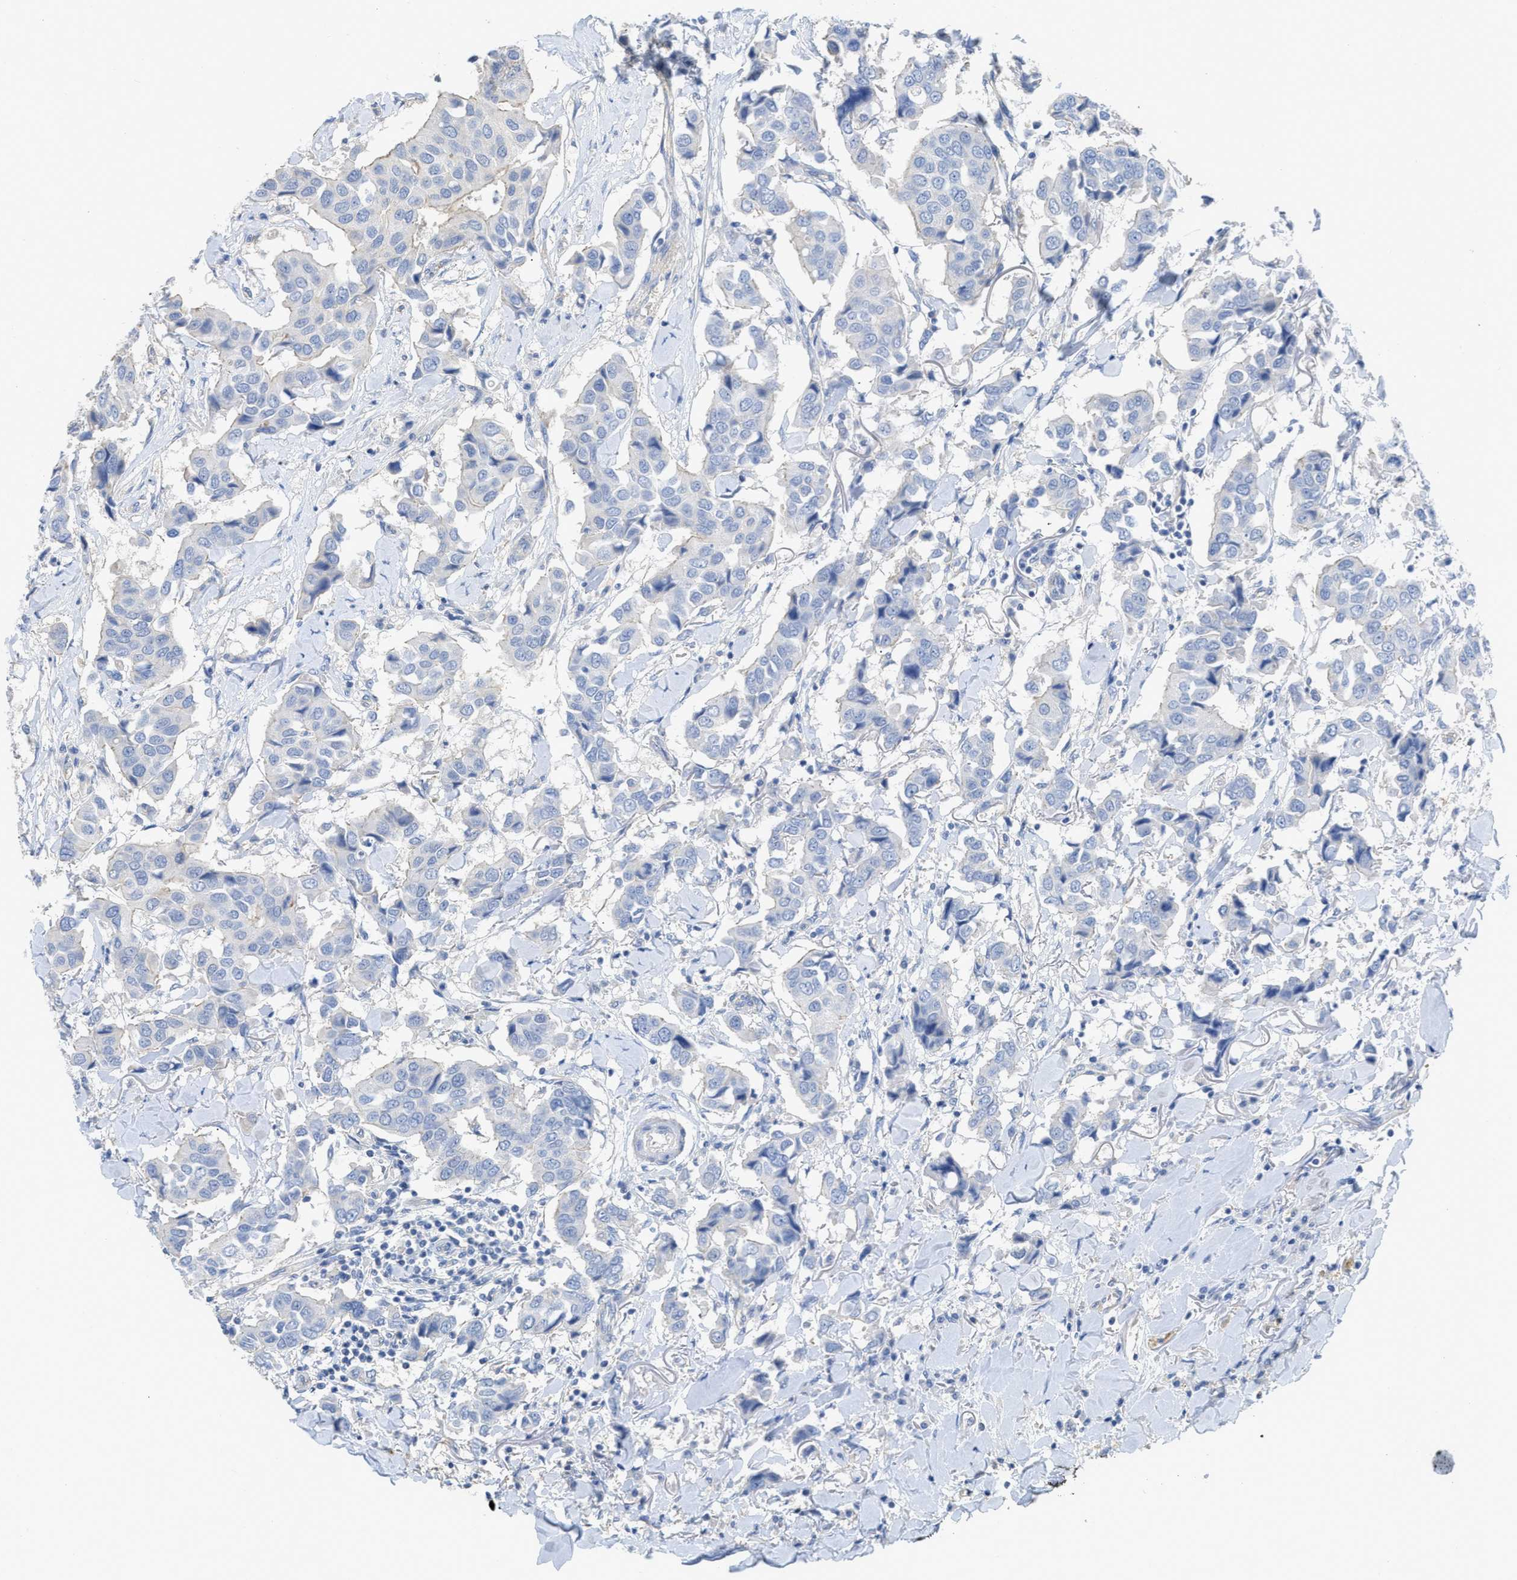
{"staining": {"intensity": "negative", "quantity": "none", "location": "none"}, "tissue": "breast cancer", "cell_type": "Tumor cells", "image_type": "cancer", "snomed": [{"axis": "morphology", "description": "Duct carcinoma"}, {"axis": "topography", "description": "Breast"}], "caption": "This is an immunohistochemistry (IHC) histopathology image of breast cancer (invasive ductal carcinoma). There is no positivity in tumor cells.", "gene": "MYL3", "patient": {"sex": "female", "age": 80}}